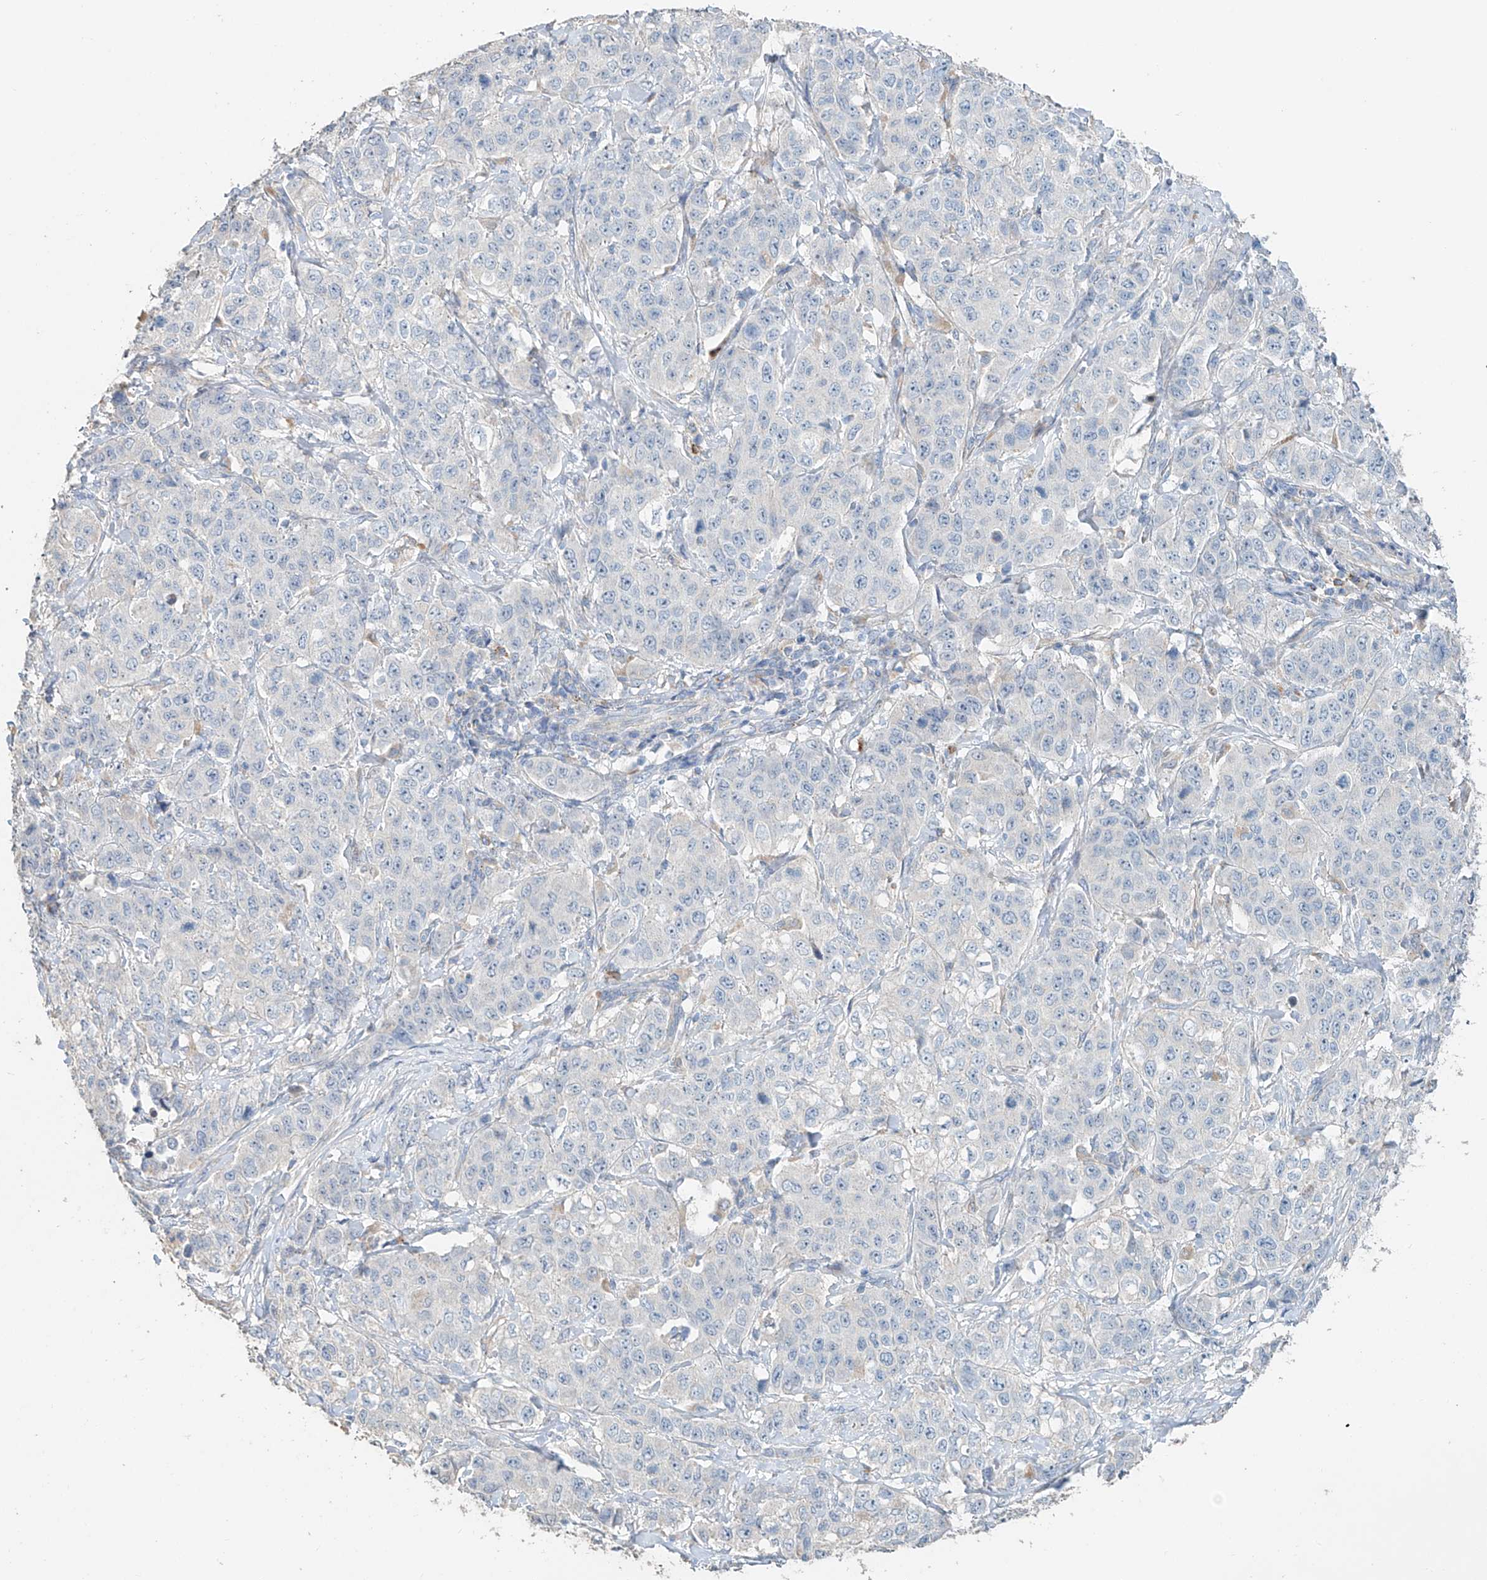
{"staining": {"intensity": "negative", "quantity": "none", "location": "none"}, "tissue": "stomach cancer", "cell_type": "Tumor cells", "image_type": "cancer", "snomed": [{"axis": "morphology", "description": "Adenocarcinoma, NOS"}, {"axis": "topography", "description": "Stomach"}], "caption": "Human adenocarcinoma (stomach) stained for a protein using IHC demonstrates no expression in tumor cells.", "gene": "TRIM47", "patient": {"sex": "male", "age": 48}}